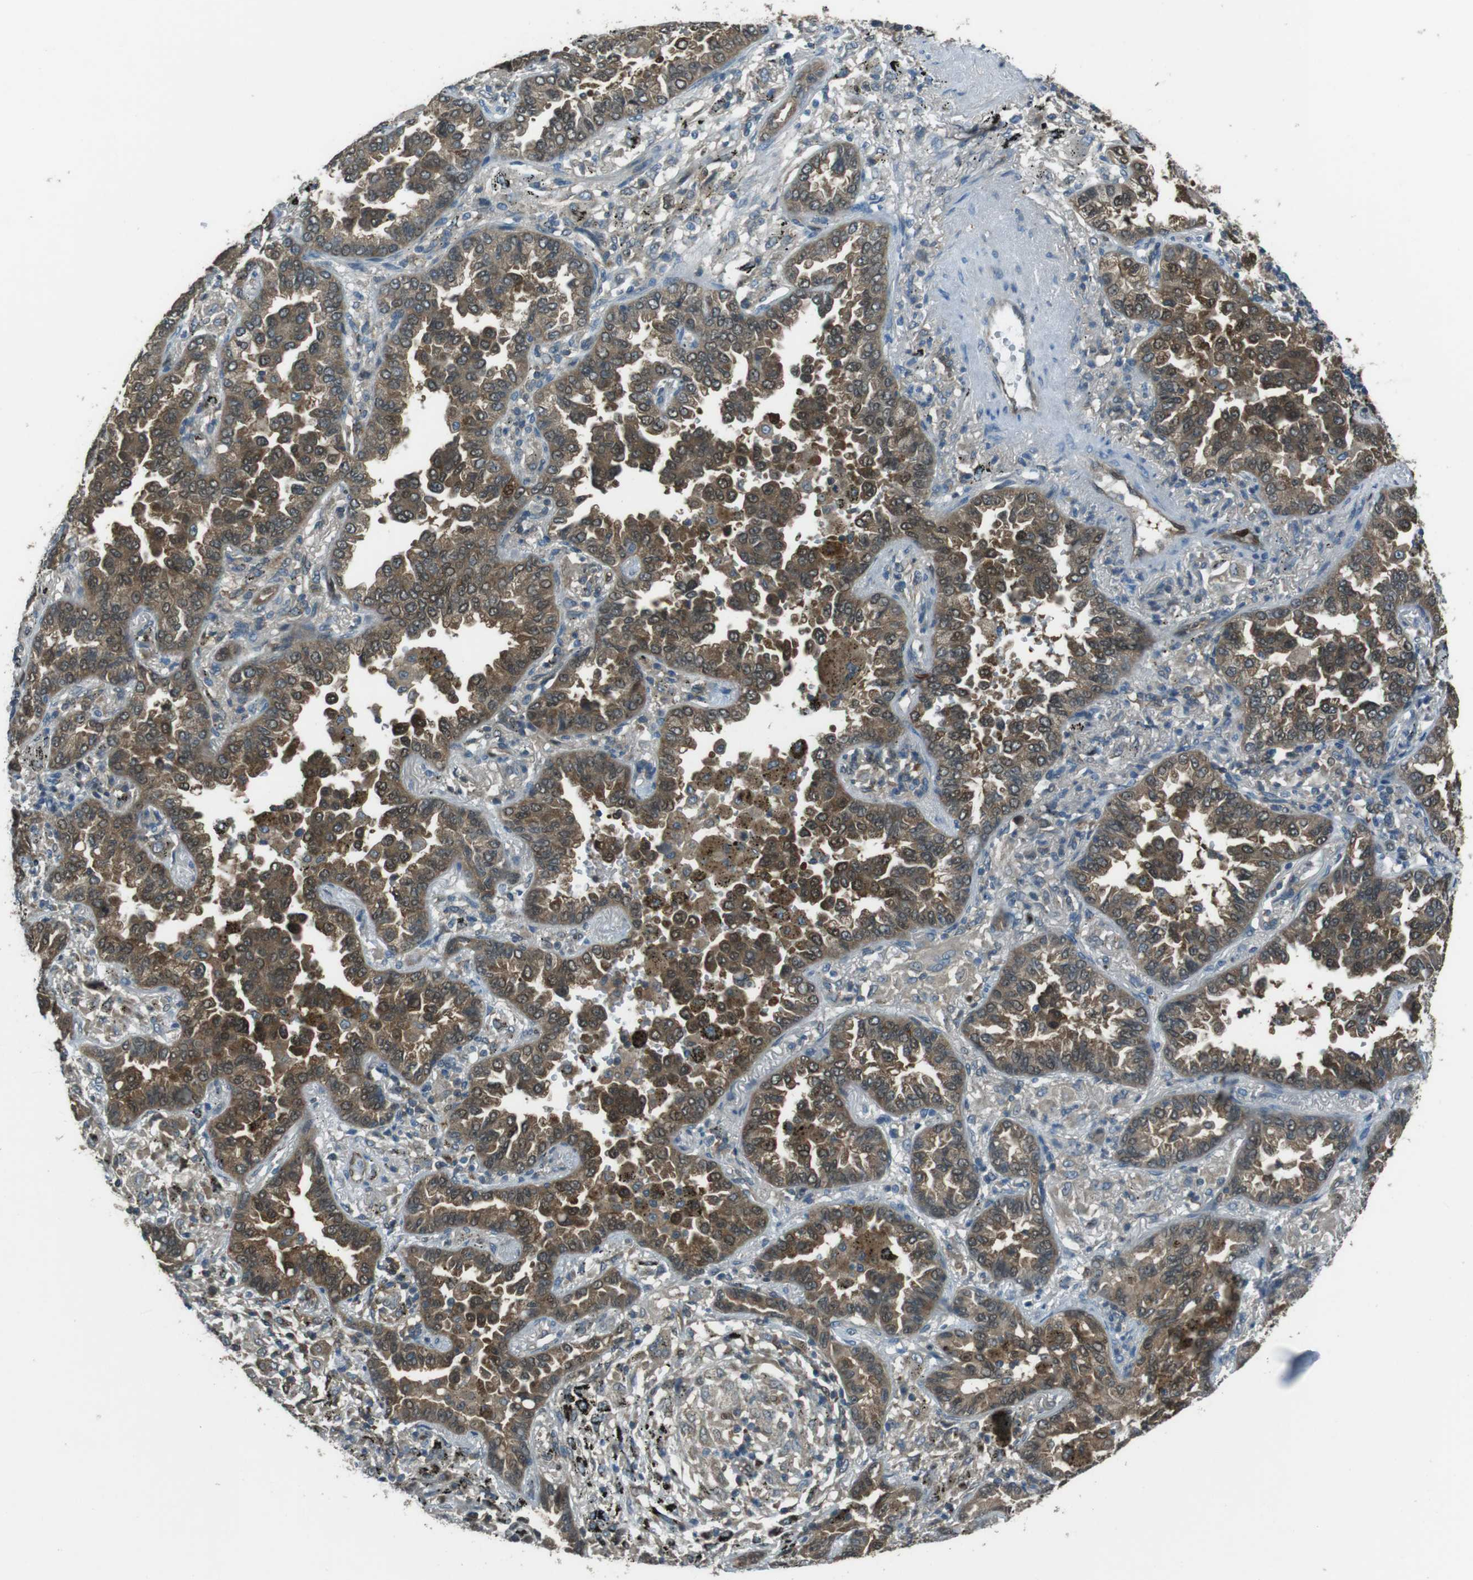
{"staining": {"intensity": "moderate", "quantity": "25%-75%", "location": "cytoplasmic/membranous,nuclear"}, "tissue": "lung cancer", "cell_type": "Tumor cells", "image_type": "cancer", "snomed": [{"axis": "morphology", "description": "Normal tissue, NOS"}, {"axis": "morphology", "description": "Adenocarcinoma, NOS"}, {"axis": "topography", "description": "Lung"}], "caption": "Human lung cancer (adenocarcinoma) stained with a protein marker exhibits moderate staining in tumor cells.", "gene": "MFAP3", "patient": {"sex": "male", "age": 59}}